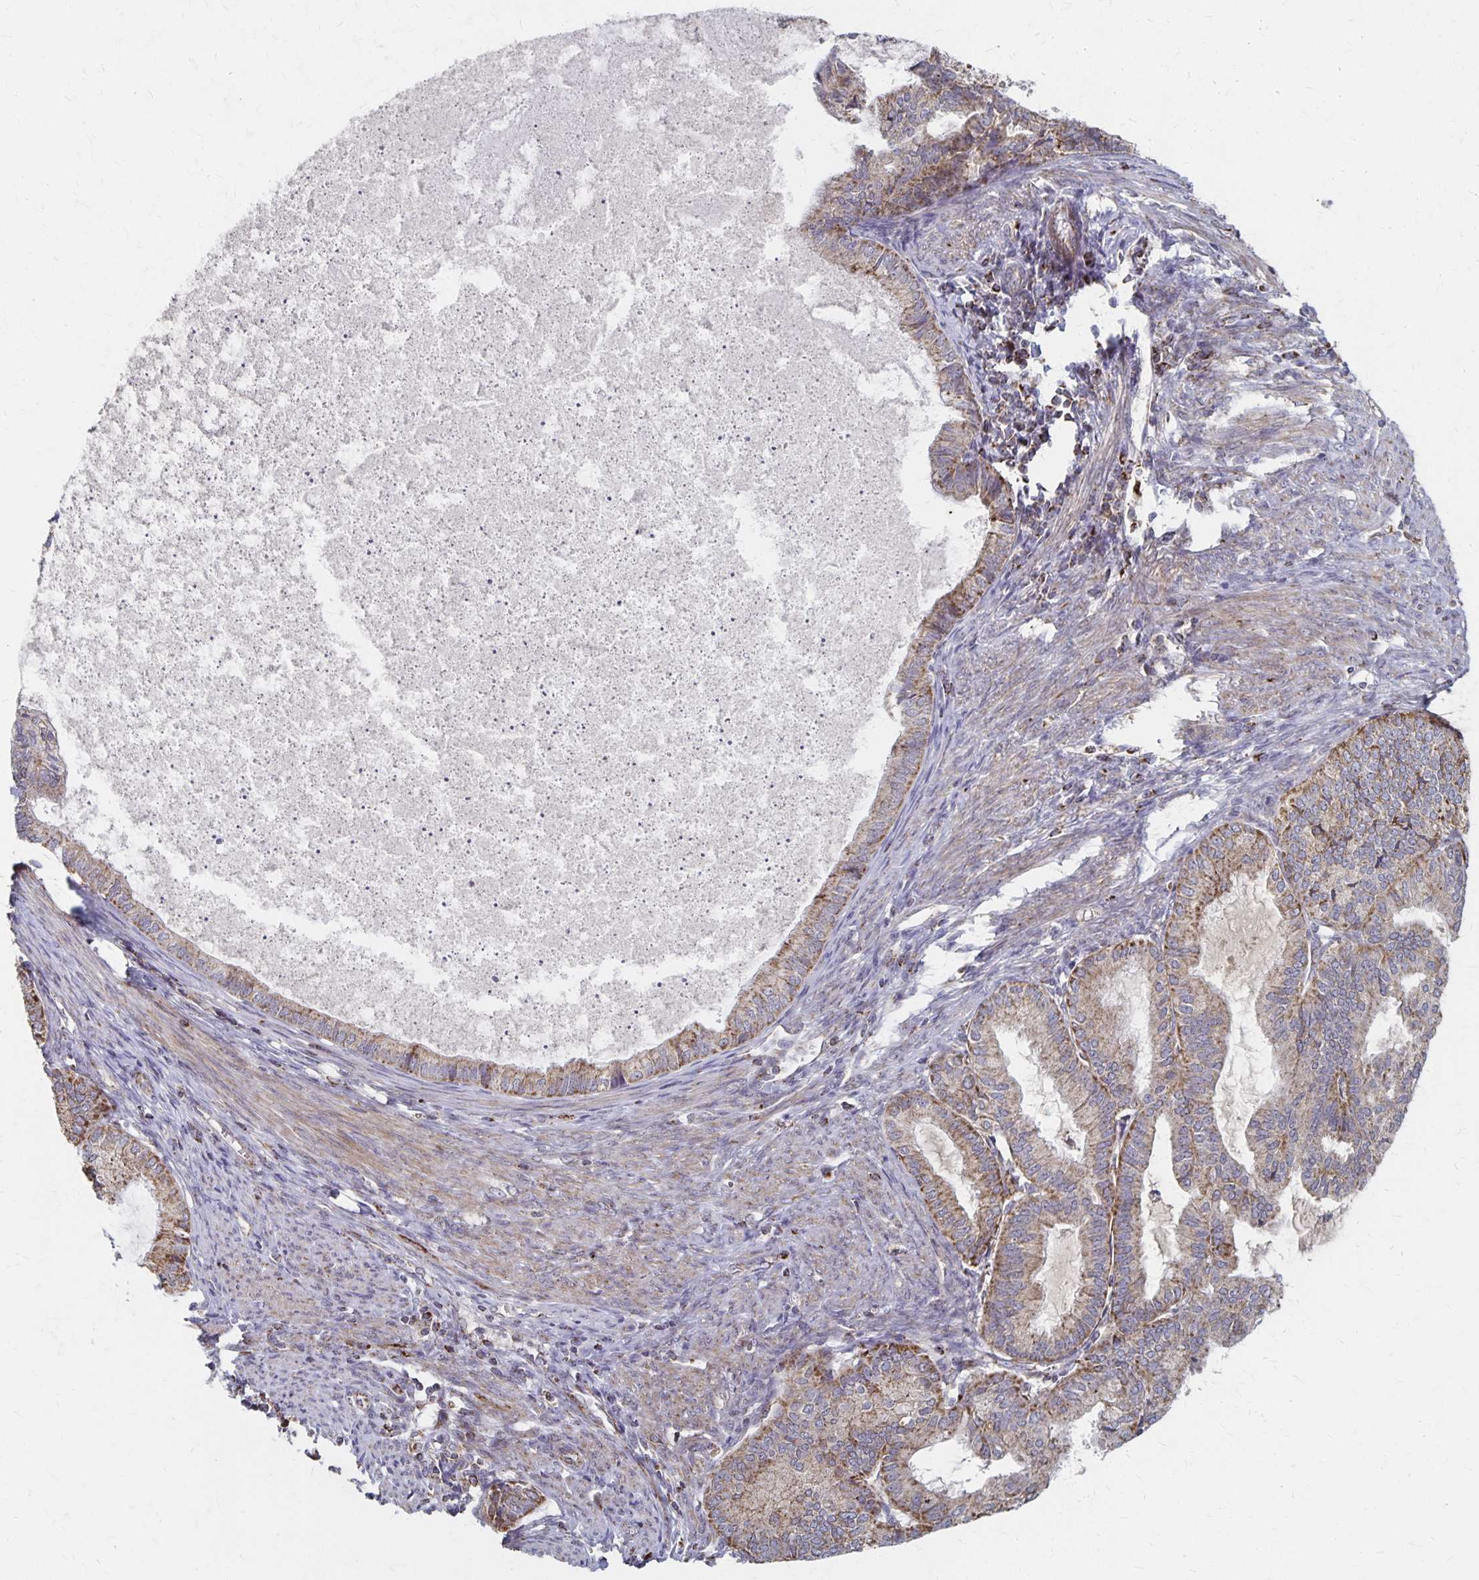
{"staining": {"intensity": "moderate", "quantity": "25%-75%", "location": "cytoplasmic/membranous"}, "tissue": "endometrial cancer", "cell_type": "Tumor cells", "image_type": "cancer", "snomed": [{"axis": "morphology", "description": "Adenocarcinoma, NOS"}, {"axis": "topography", "description": "Endometrium"}], "caption": "Immunohistochemistry histopathology image of neoplastic tissue: endometrial adenocarcinoma stained using immunohistochemistry (IHC) displays medium levels of moderate protein expression localized specifically in the cytoplasmic/membranous of tumor cells, appearing as a cytoplasmic/membranous brown color.", "gene": "DYRK4", "patient": {"sex": "female", "age": 86}}